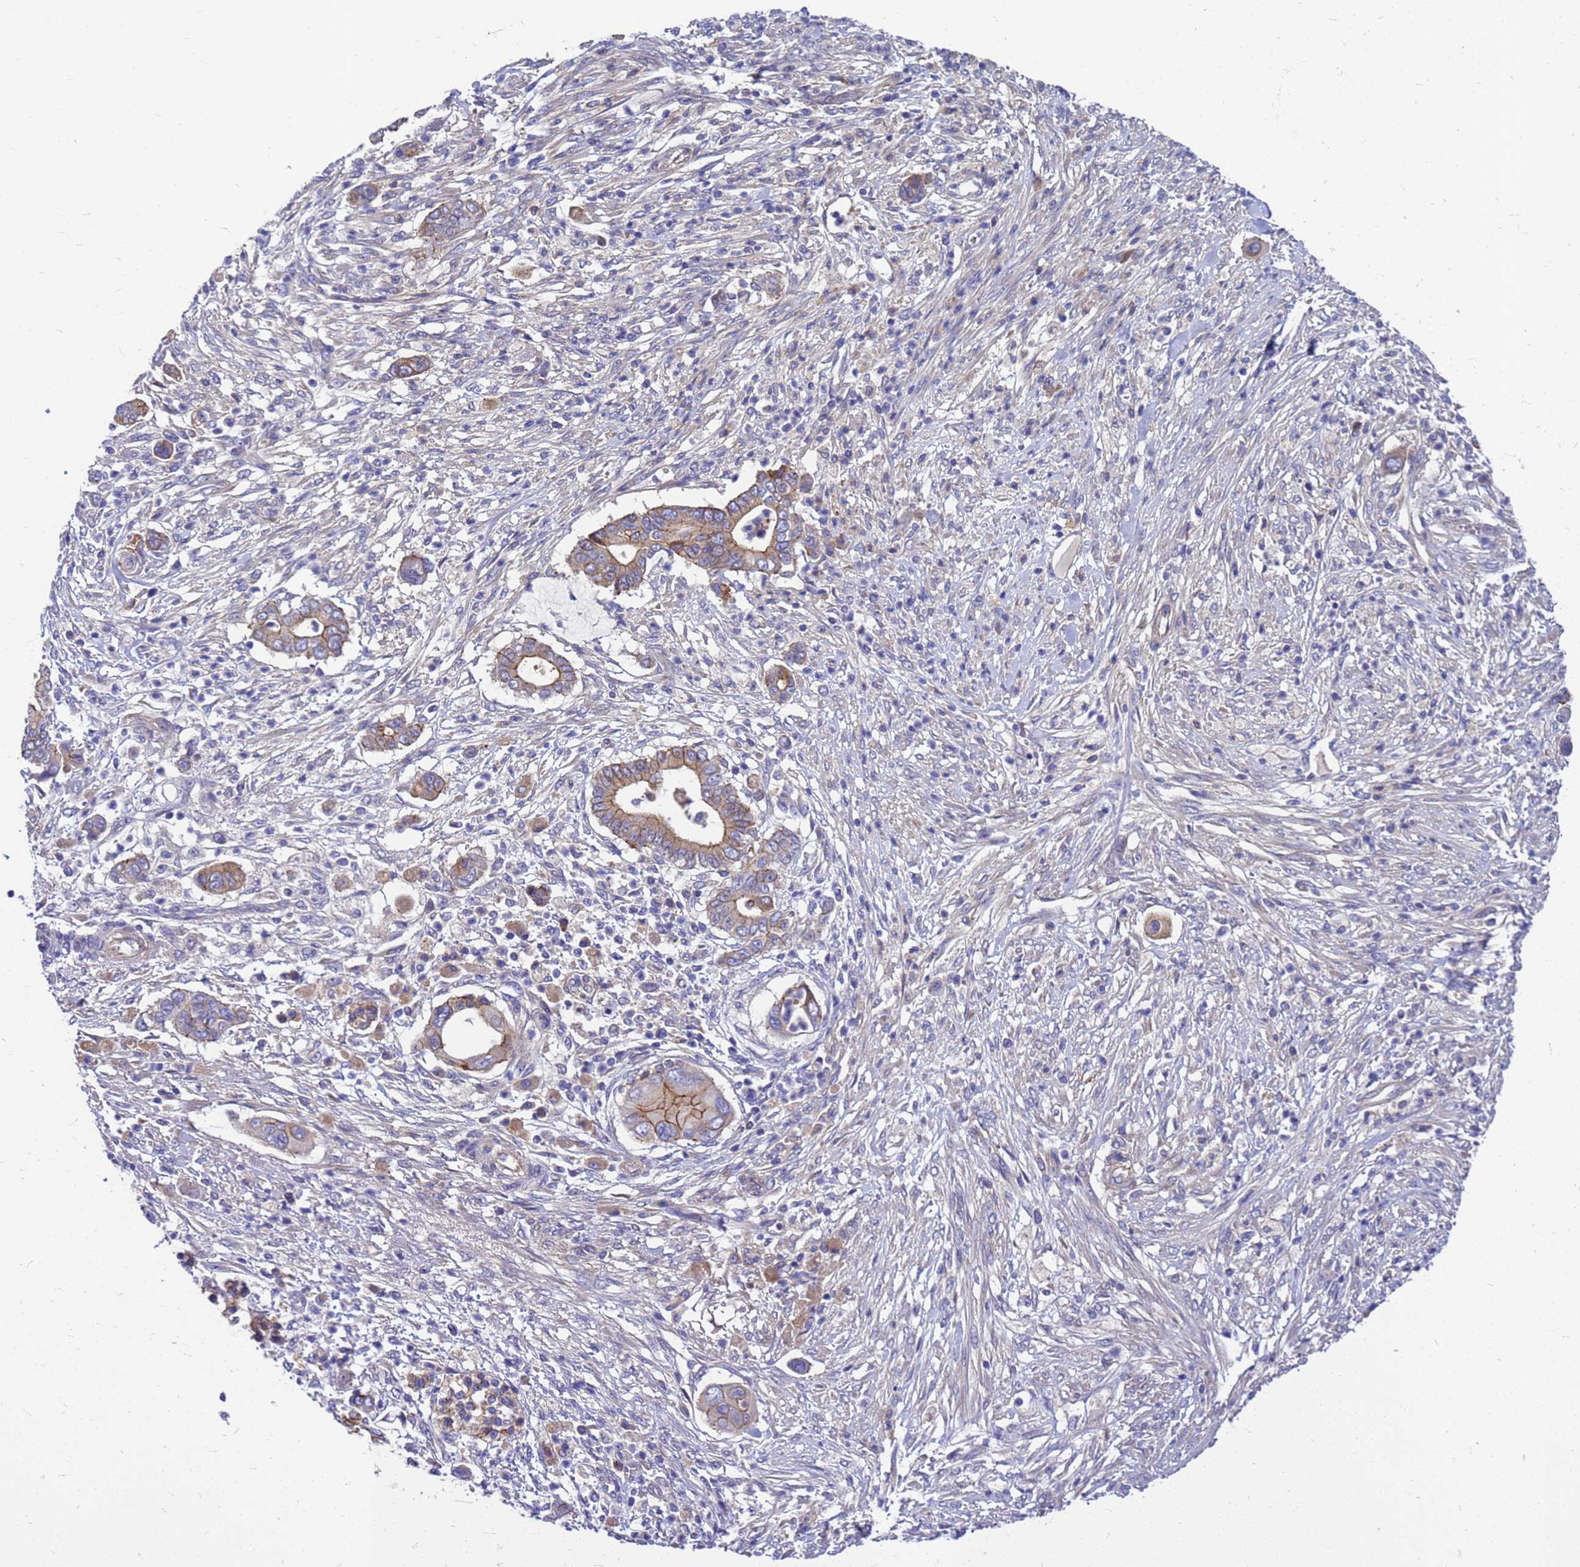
{"staining": {"intensity": "moderate", "quantity": "25%-75%", "location": "cytoplasmic/membranous"}, "tissue": "pancreatic cancer", "cell_type": "Tumor cells", "image_type": "cancer", "snomed": [{"axis": "morphology", "description": "Adenocarcinoma, NOS"}, {"axis": "topography", "description": "Pancreas"}], "caption": "Protein expression analysis of pancreatic cancer (adenocarcinoma) exhibits moderate cytoplasmic/membranous expression in approximately 25%-75% of tumor cells.", "gene": "FBXW5", "patient": {"sex": "male", "age": 68}}